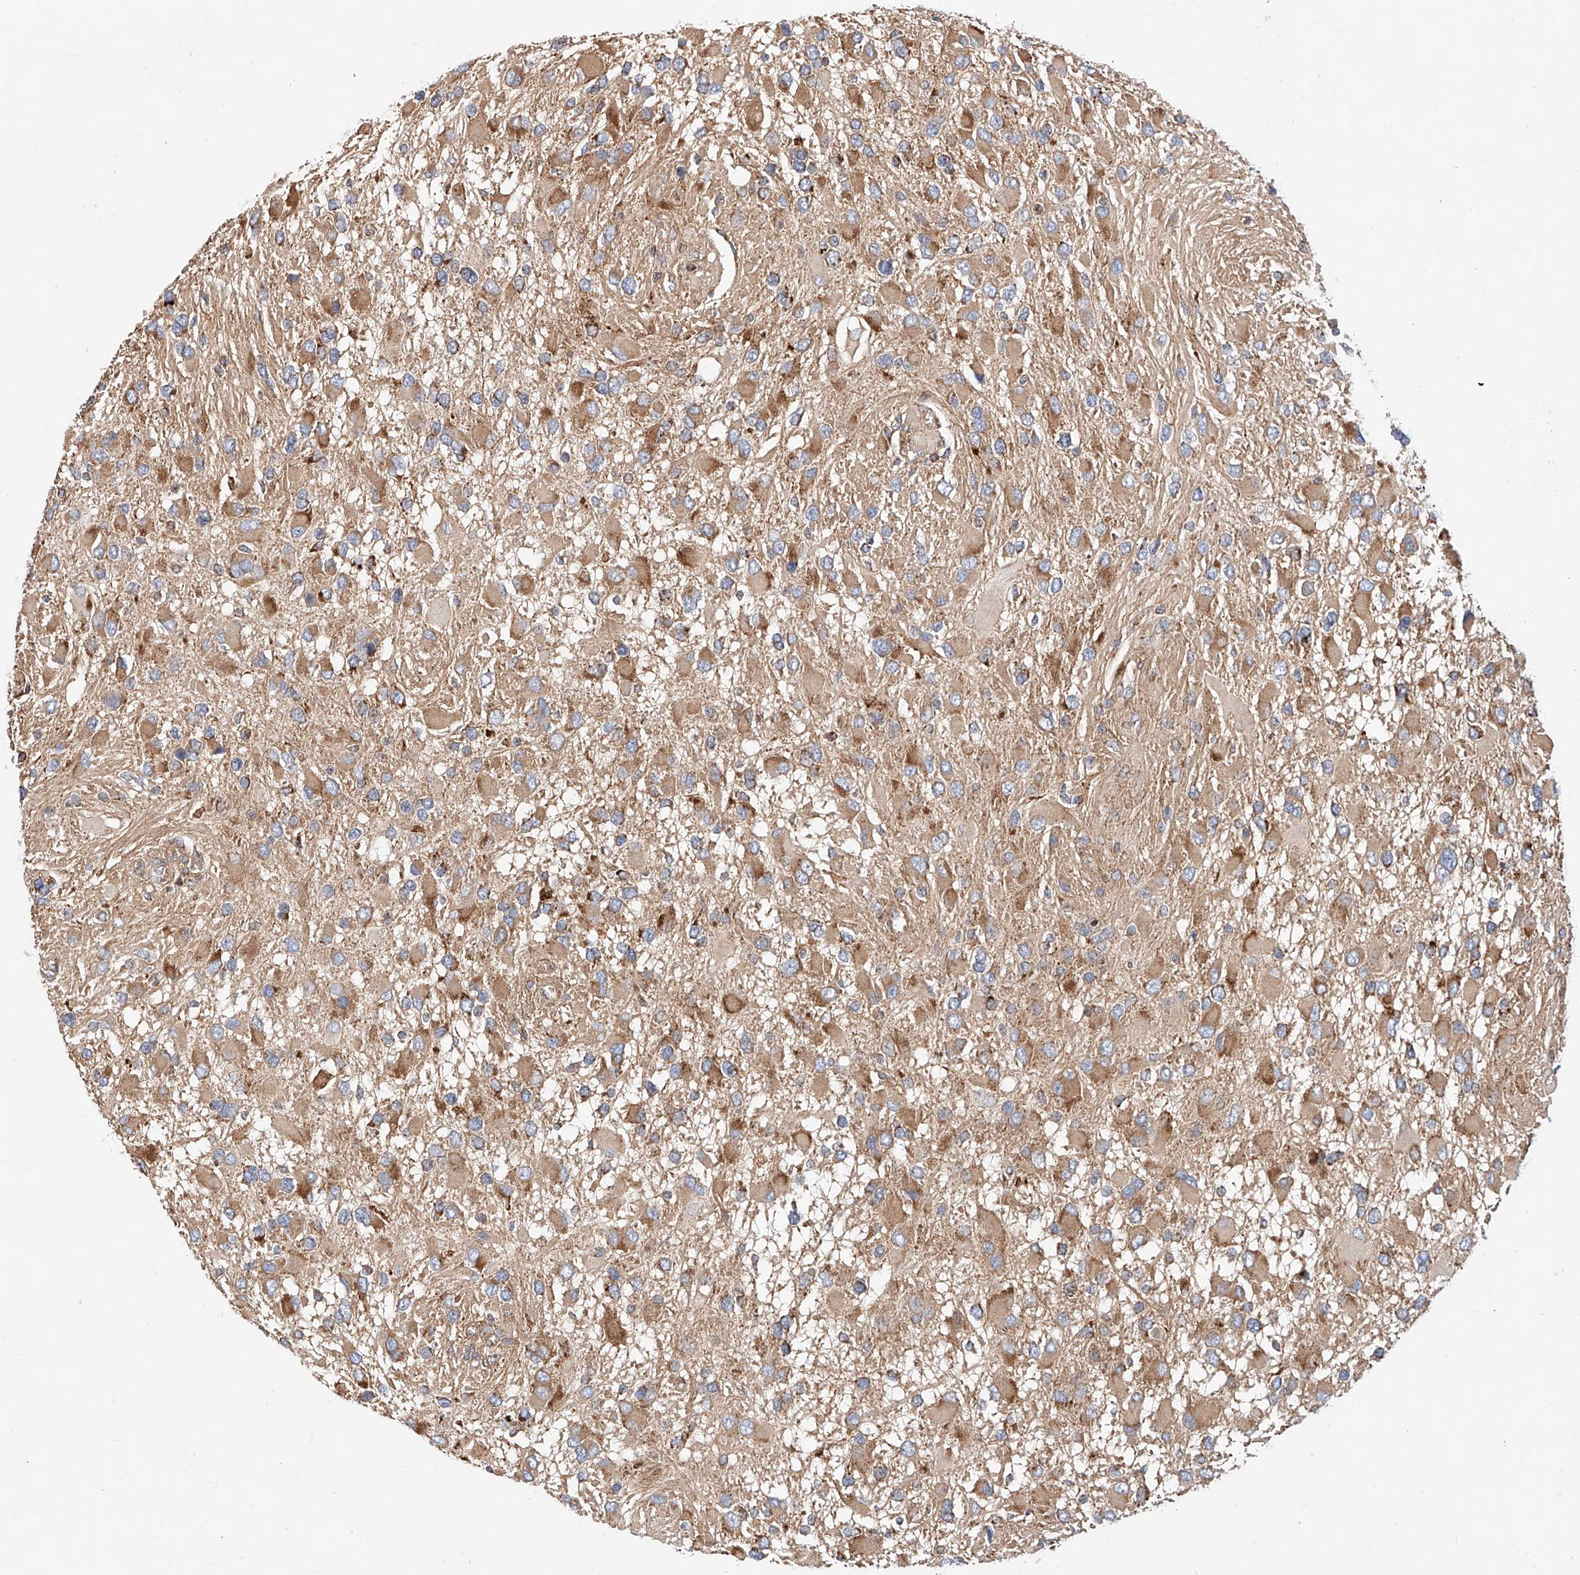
{"staining": {"intensity": "moderate", "quantity": "25%-75%", "location": "cytoplasmic/membranous"}, "tissue": "glioma", "cell_type": "Tumor cells", "image_type": "cancer", "snomed": [{"axis": "morphology", "description": "Glioma, malignant, High grade"}, {"axis": "topography", "description": "Brain"}], "caption": "Immunohistochemical staining of glioma reveals moderate cytoplasmic/membranous protein positivity in about 25%-75% of tumor cells. Nuclei are stained in blue.", "gene": "NR1D1", "patient": {"sex": "male", "age": 53}}